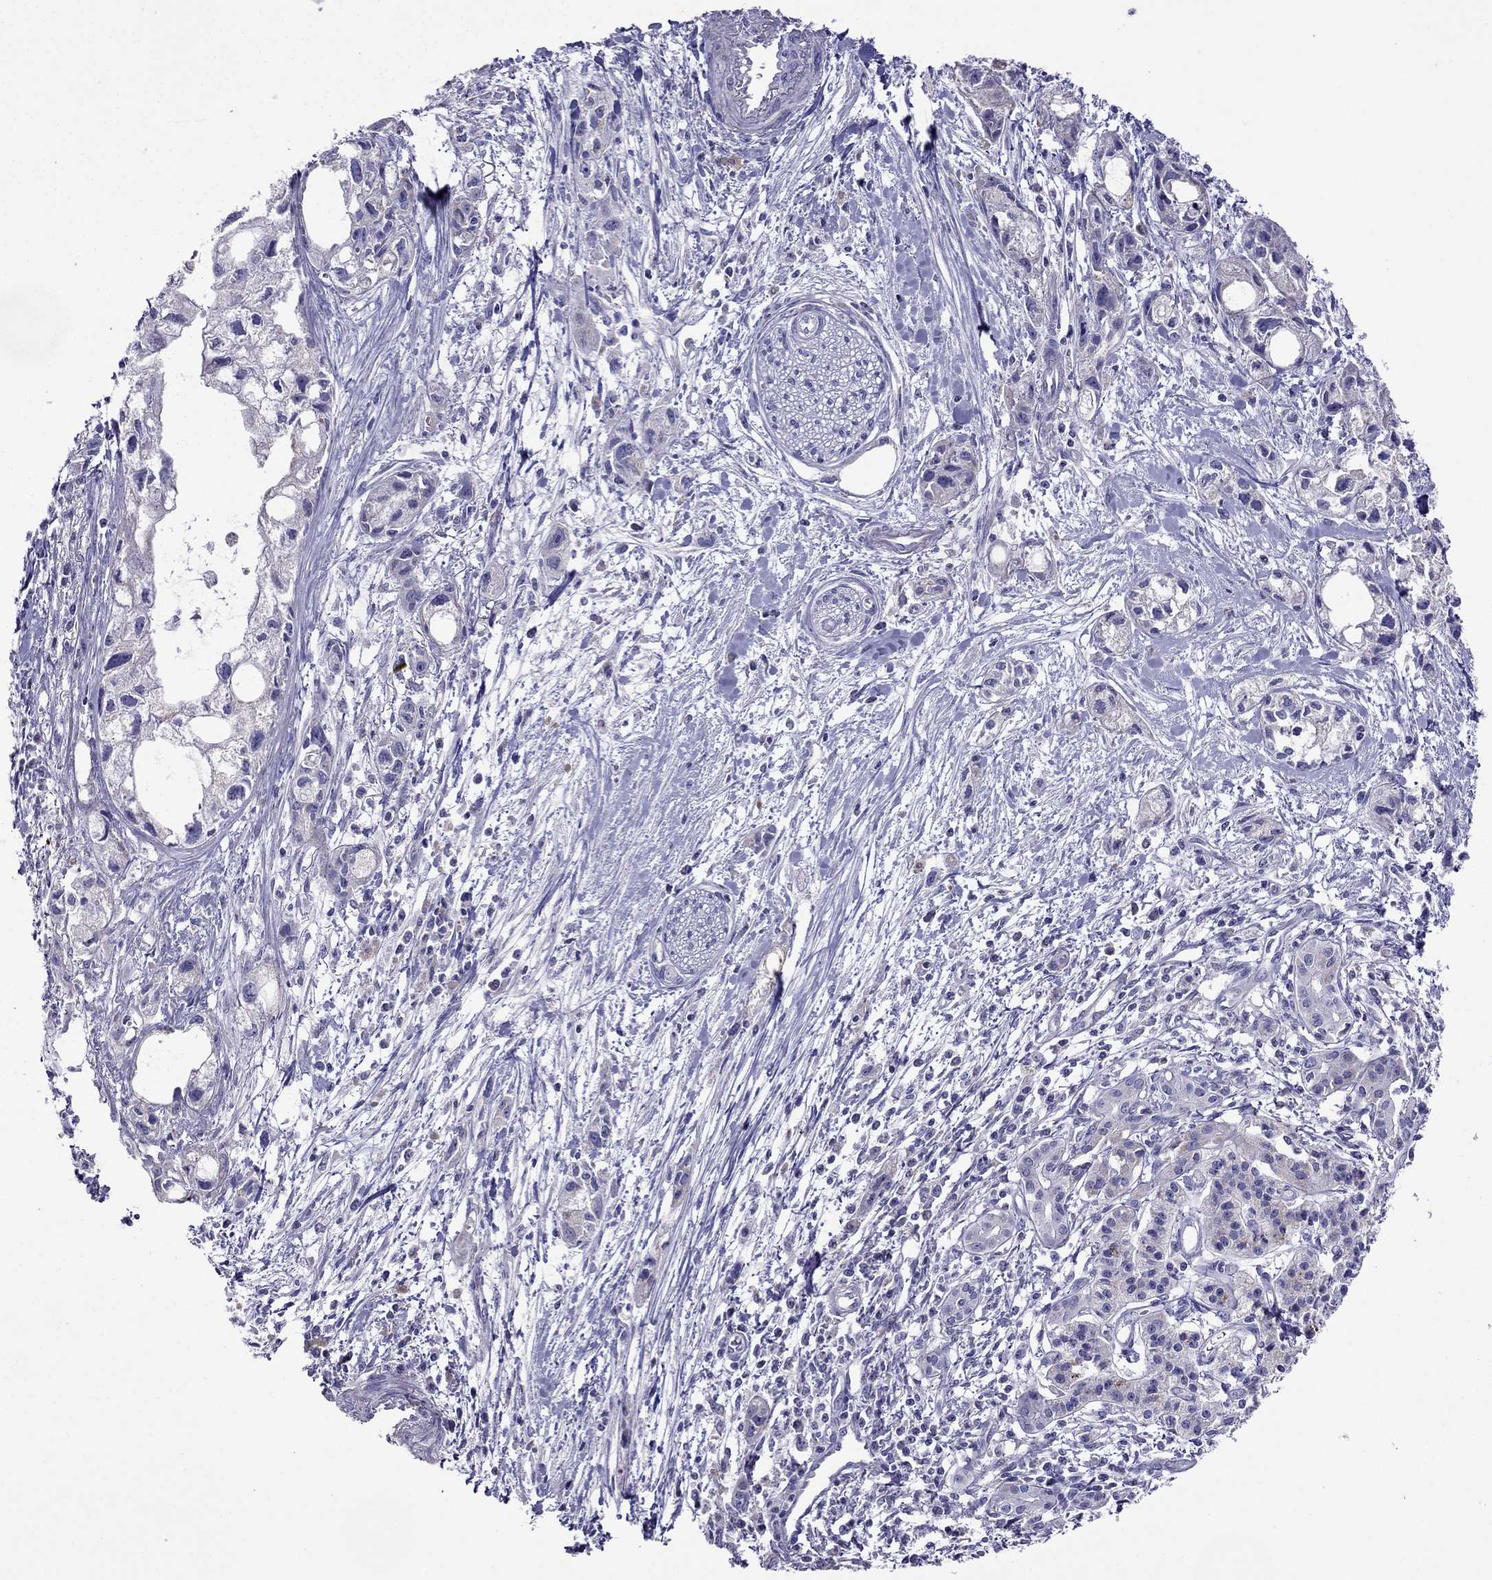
{"staining": {"intensity": "weak", "quantity": "<25%", "location": "cytoplasmic/membranous"}, "tissue": "pancreatic cancer", "cell_type": "Tumor cells", "image_type": "cancer", "snomed": [{"axis": "morphology", "description": "Adenocarcinoma, NOS"}, {"axis": "topography", "description": "Pancreas"}], "caption": "IHC photomicrograph of neoplastic tissue: human pancreatic adenocarcinoma stained with DAB demonstrates no significant protein expression in tumor cells. Nuclei are stained in blue.", "gene": "DSC1", "patient": {"sex": "female", "age": 61}}